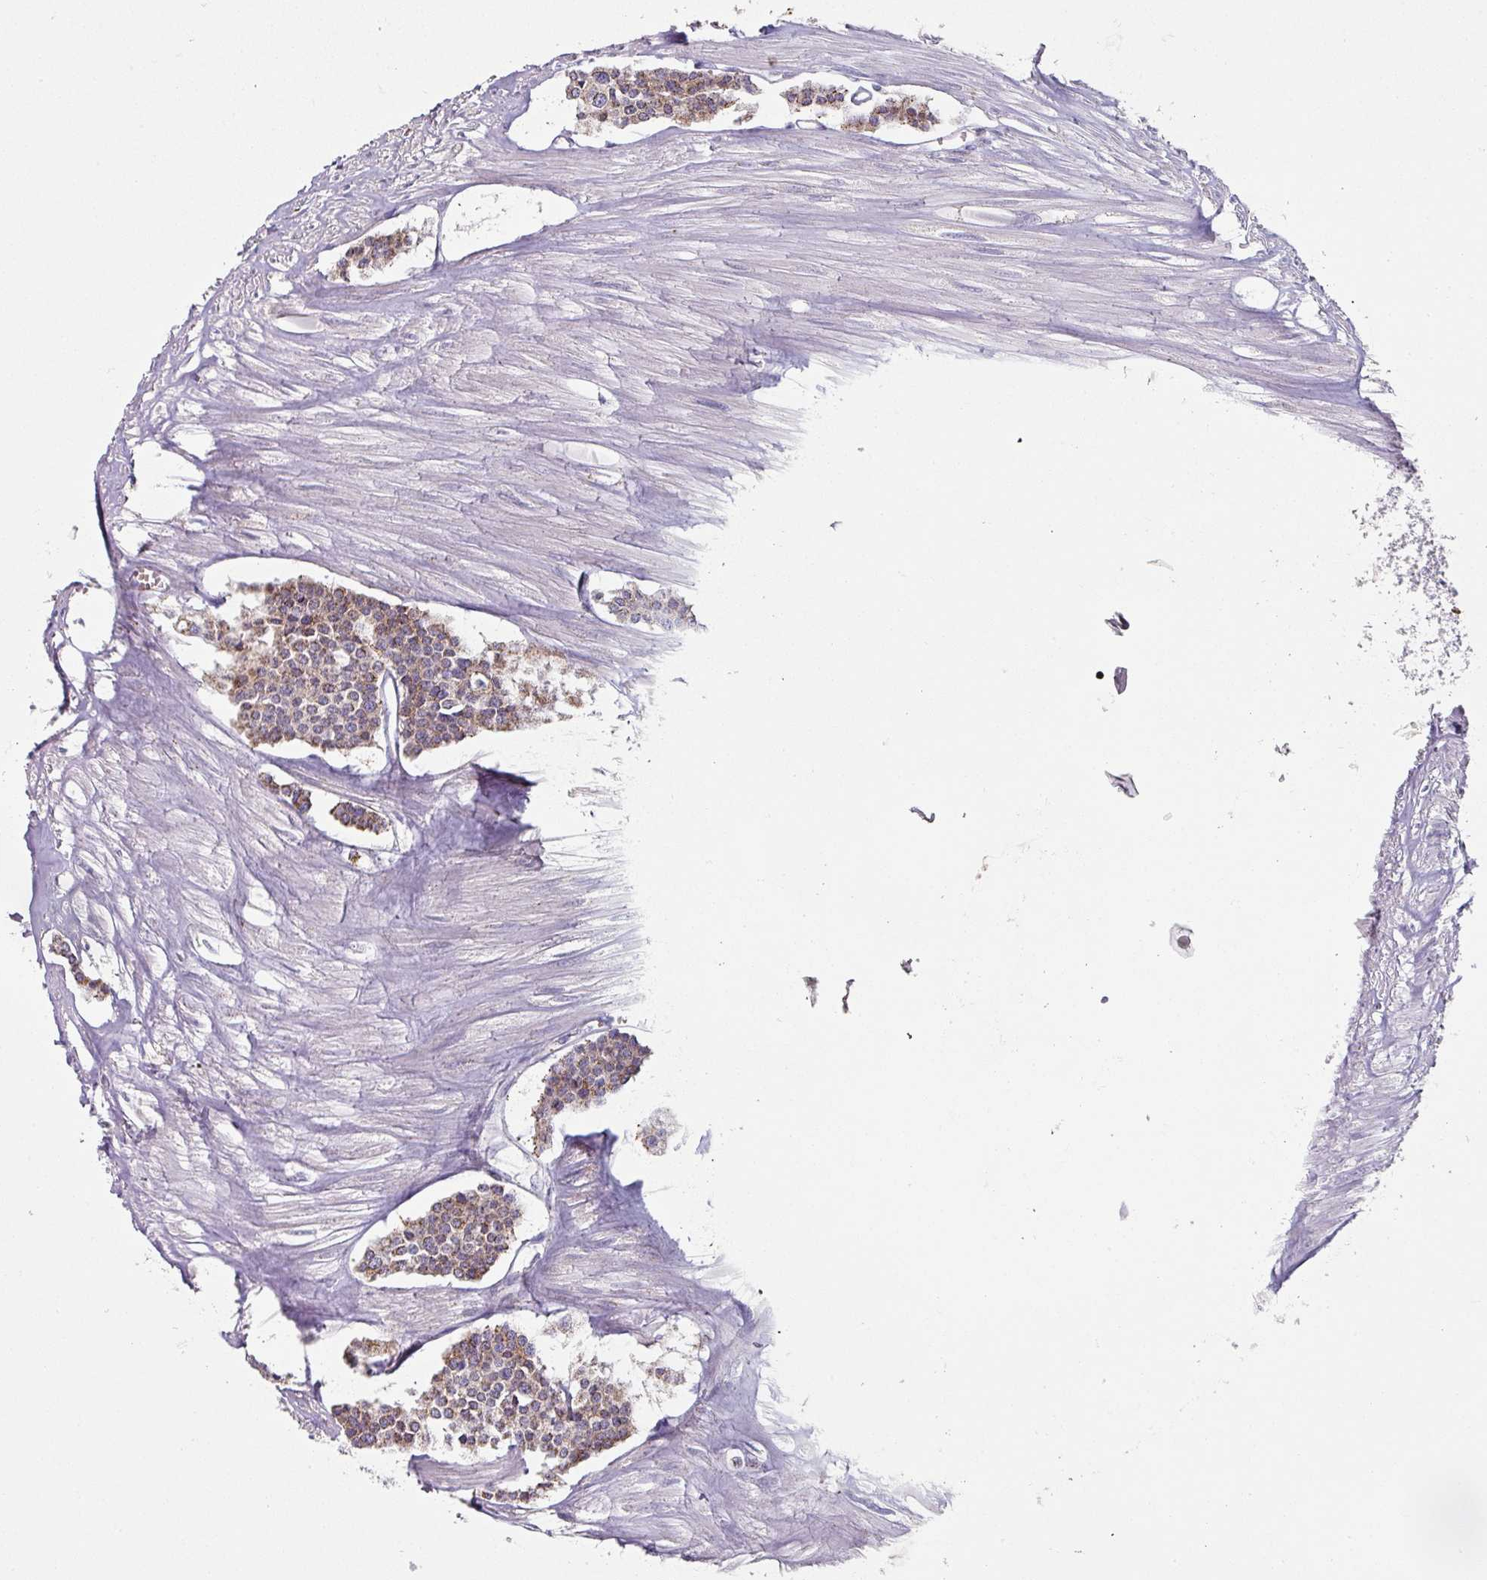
{"staining": {"intensity": "moderate", "quantity": ">75%", "location": "cytoplasmic/membranous"}, "tissue": "carcinoid", "cell_type": "Tumor cells", "image_type": "cancer", "snomed": [{"axis": "morphology", "description": "Carcinoid, malignant, NOS"}, {"axis": "topography", "description": "Small intestine"}], "caption": "The micrograph shows a brown stain indicating the presence of a protein in the cytoplasmic/membranous of tumor cells in malignant carcinoid.", "gene": "CCDC85B", "patient": {"sex": "male", "age": 60}}